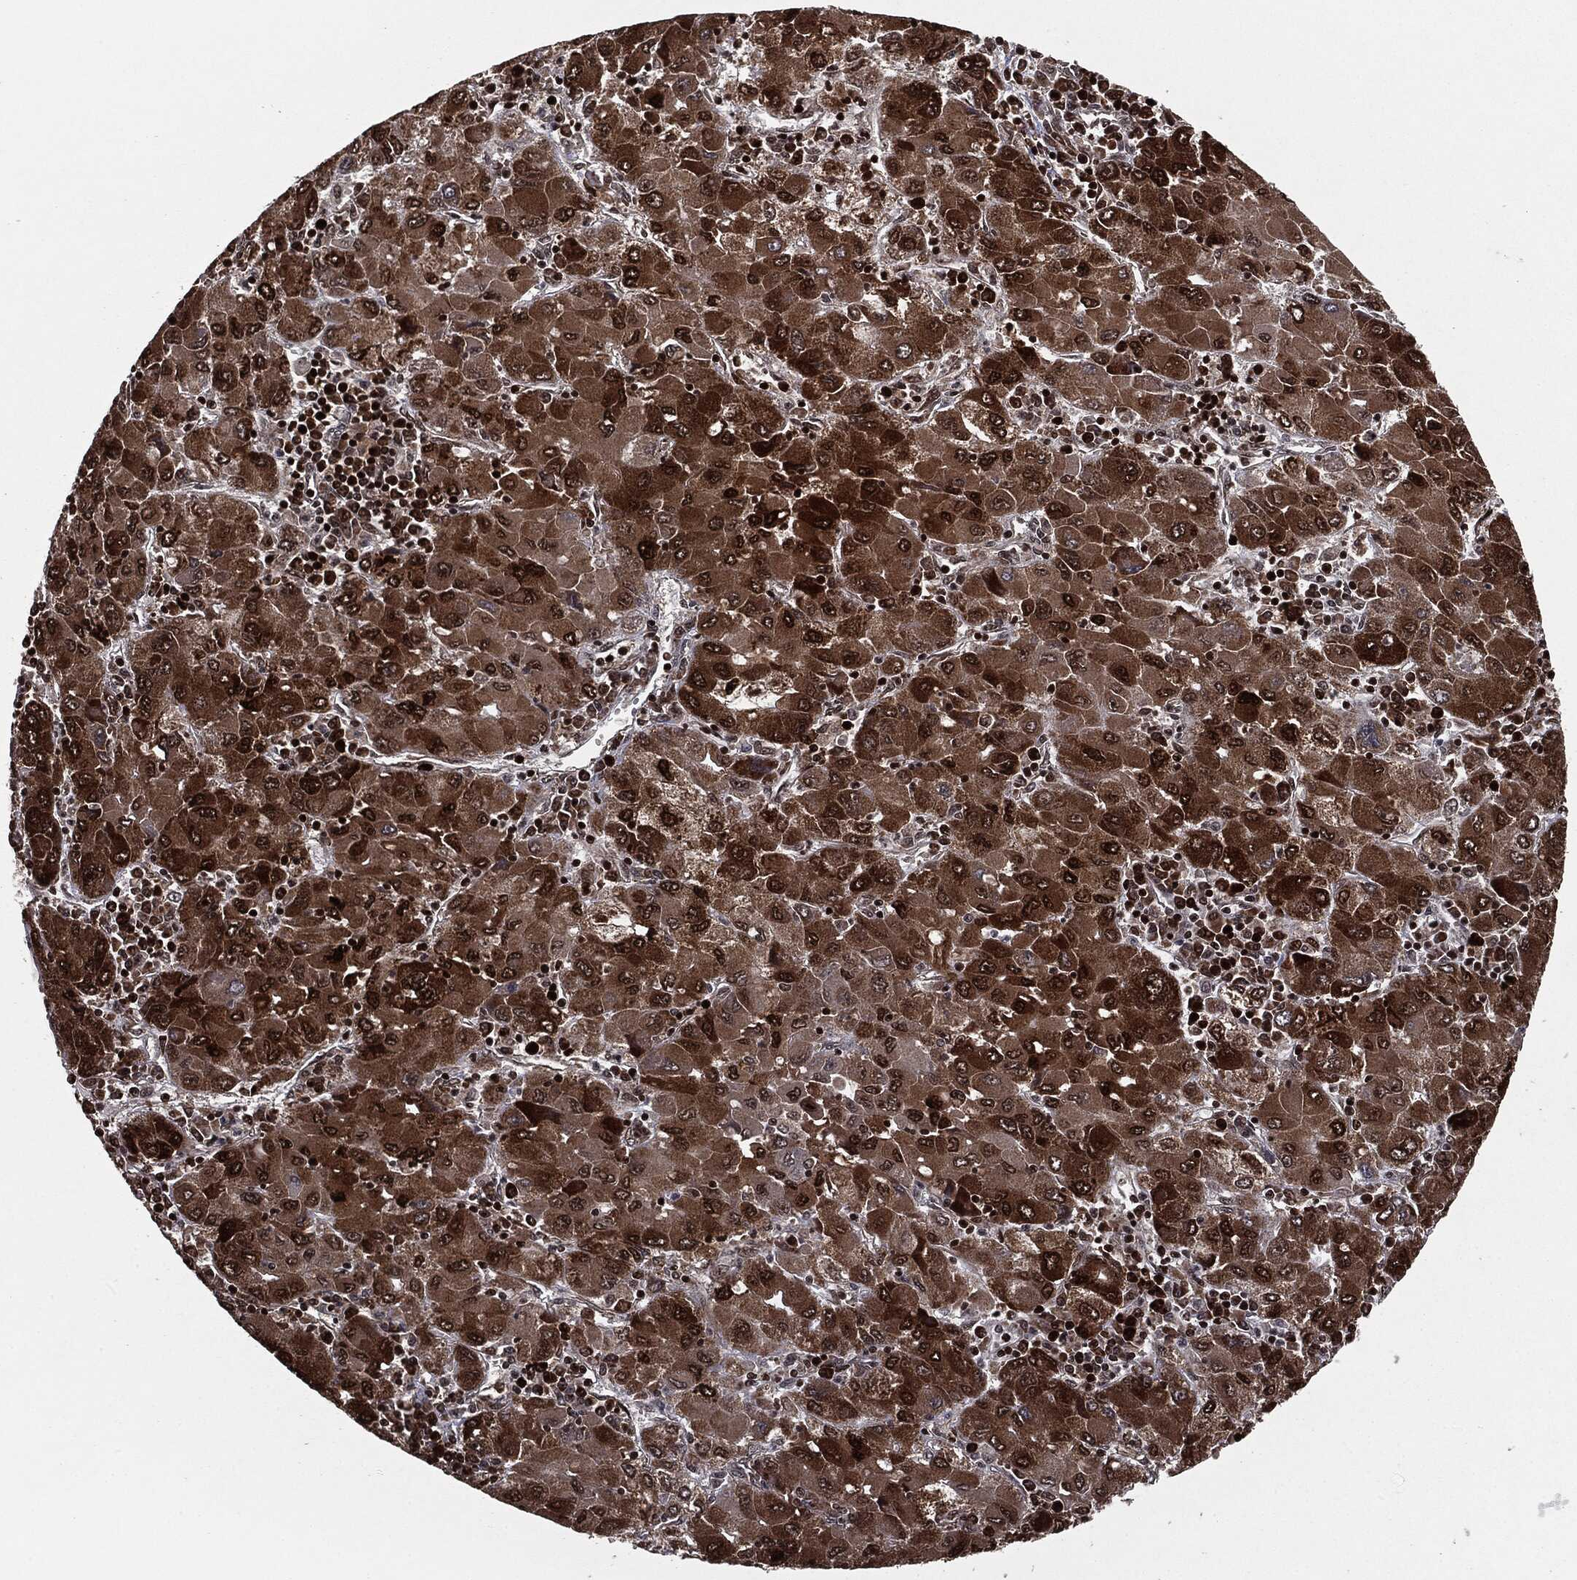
{"staining": {"intensity": "strong", "quantity": ">75%", "location": "cytoplasmic/membranous,nuclear"}, "tissue": "liver cancer", "cell_type": "Tumor cells", "image_type": "cancer", "snomed": [{"axis": "morphology", "description": "Carcinoma, Hepatocellular, NOS"}, {"axis": "topography", "description": "Liver"}], "caption": "An image of human liver cancer (hepatocellular carcinoma) stained for a protein exhibits strong cytoplasmic/membranous and nuclear brown staining in tumor cells.", "gene": "CHCHD2", "patient": {"sex": "male", "age": 75}}